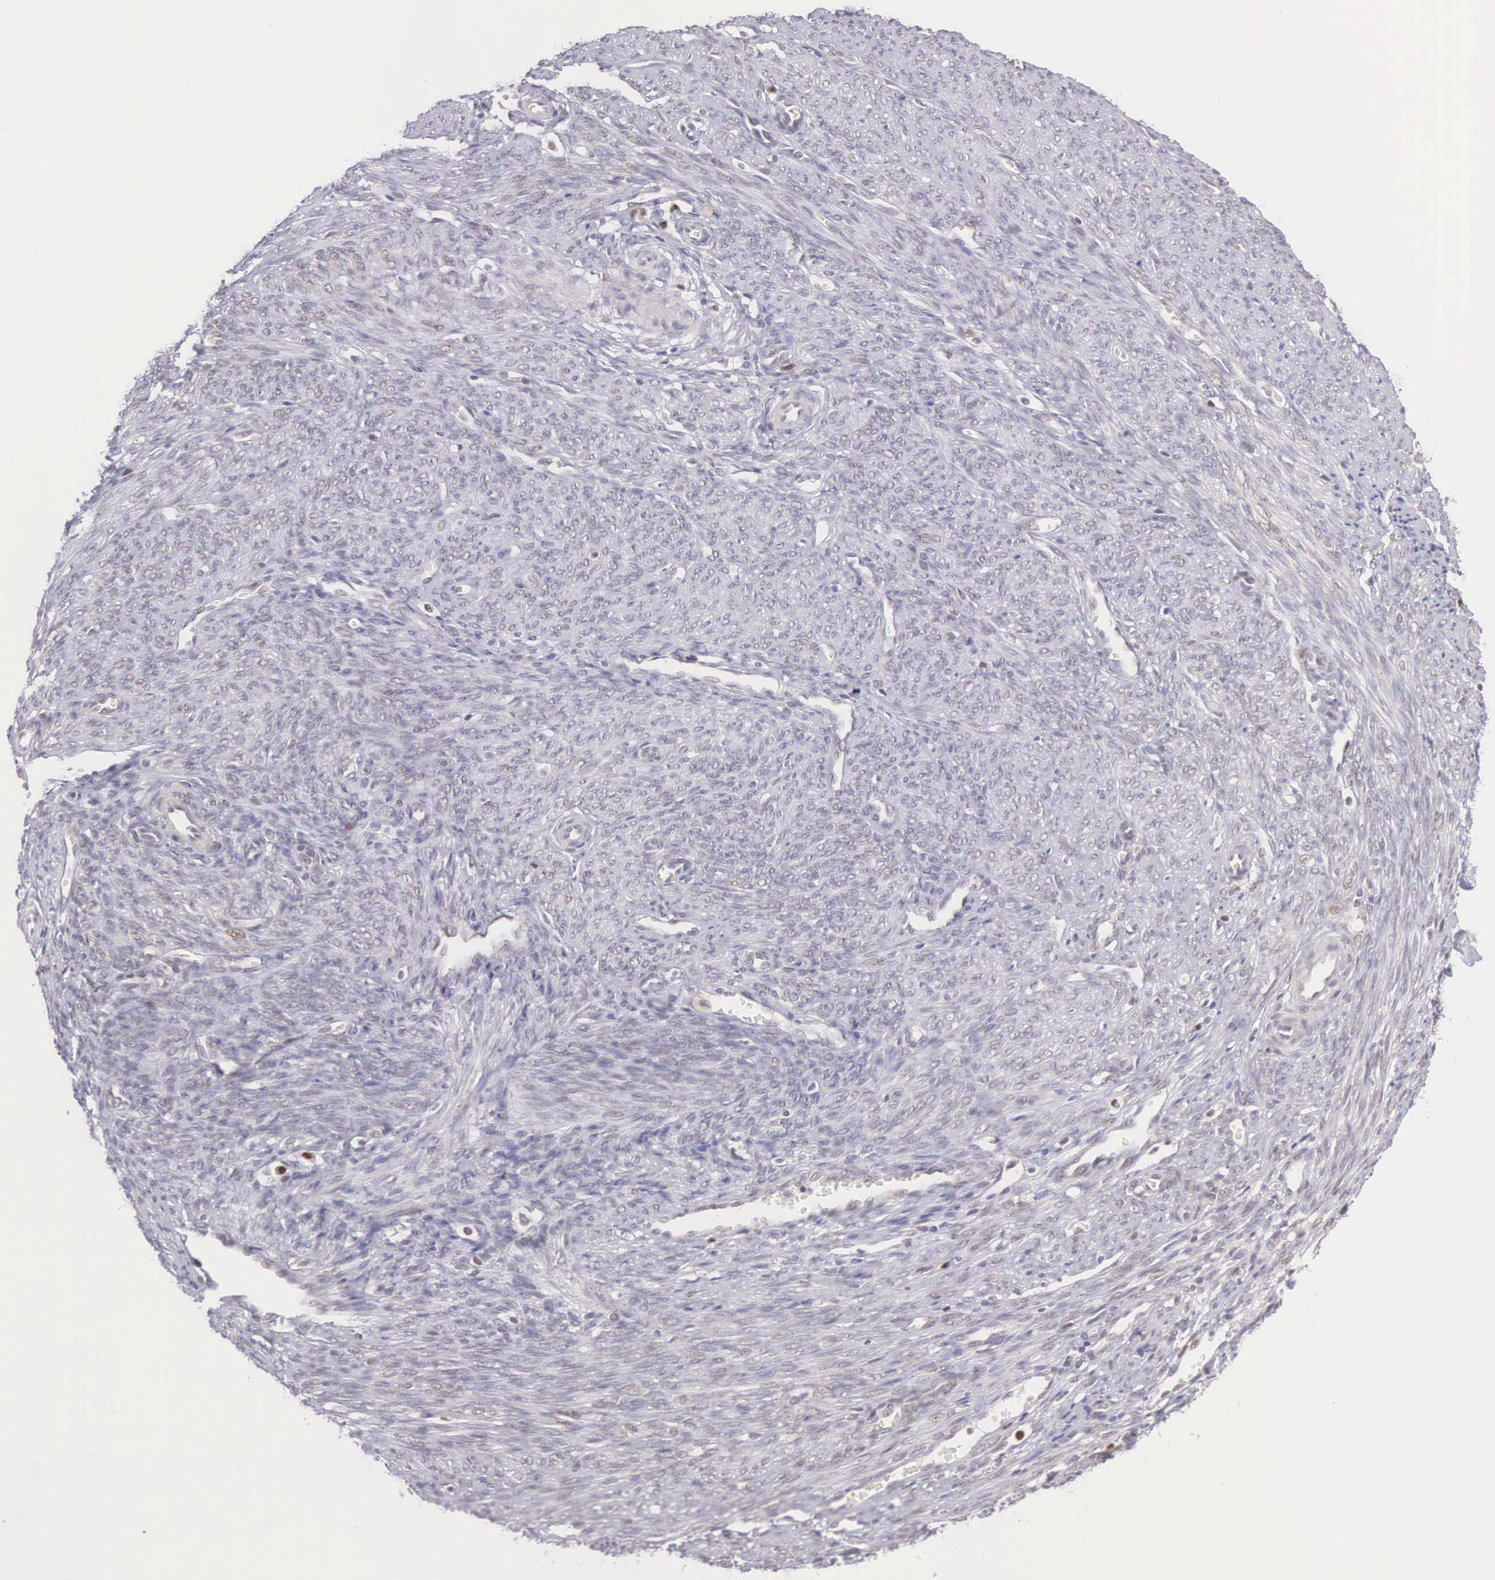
{"staining": {"intensity": "weak", "quantity": "<25%", "location": "nuclear"}, "tissue": "endometrium", "cell_type": "Cells in endometrial stroma", "image_type": "normal", "snomed": [{"axis": "morphology", "description": "Normal tissue, NOS"}, {"axis": "topography", "description": "Uterus"}], "caption": "The histopathology image demonstrates no significant staining in cells in endometrial stroma of endometrium. (DAB (3,3'-diaminobenzidine) immunohistochemistry, high magnification).", "gene": "CCDC117", "patient": {"sex": "female", "age": 83}}